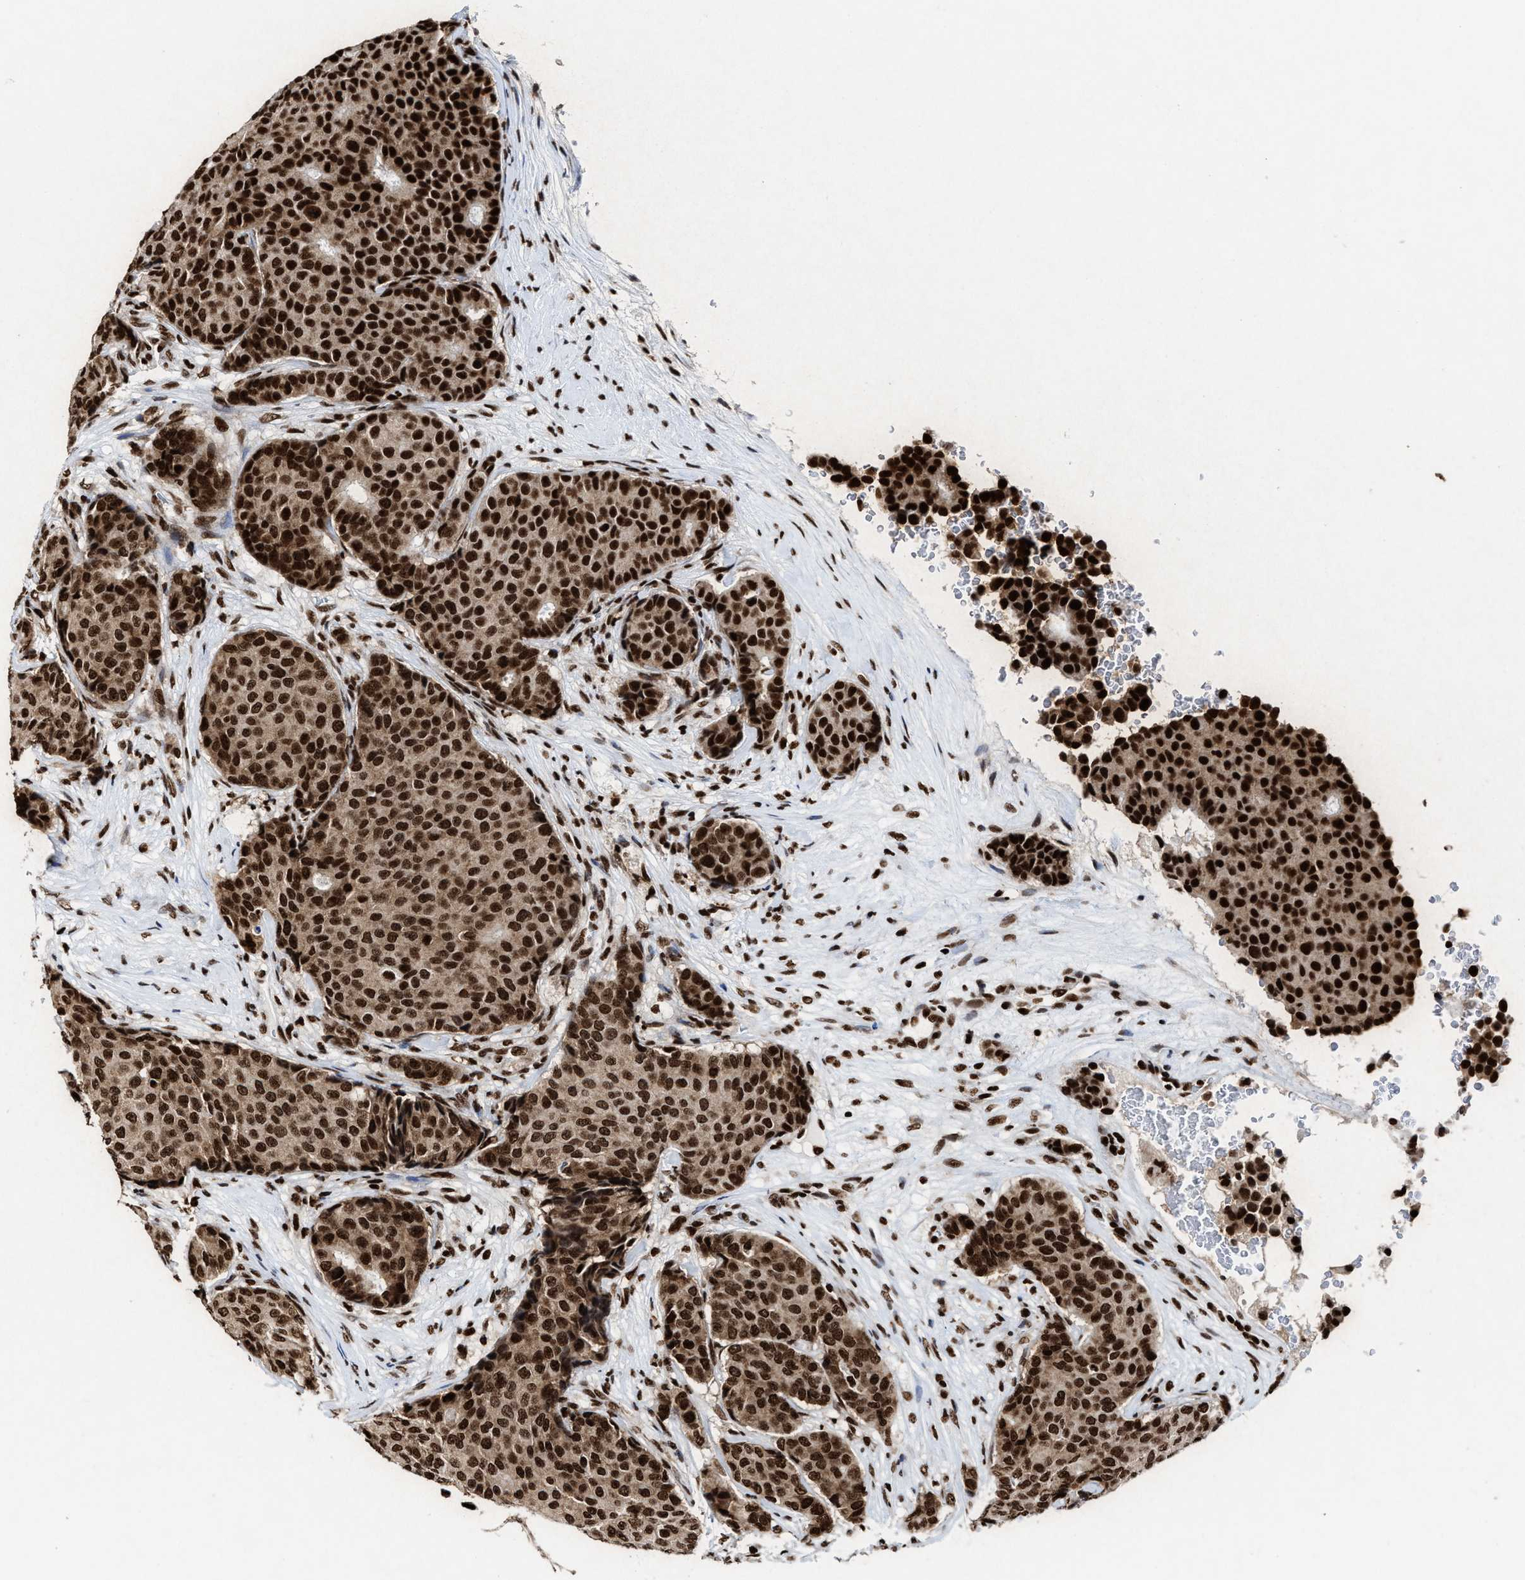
{"staining": {"intensity": "strong", "quantity": ">75%", "location": "cytoplasmic/membranous,nuclear"}, "tissue": "breast cancer", "cell_type": "Tumor cells", "image_type": "cancer", "snomed": [{"axis": "morphology", "description": "Duct carcinoma"}, {"axis": "topography", "description": "Breast"}], "caption": "Immunohistochemical staining of human breast cancer demonstrates strong cytoplasmic/membranous and nuclear protein staining in approximately >75% of tumor cells.", "gene": "ALYREF", "patient": {"sex": "female", "age": 75}}